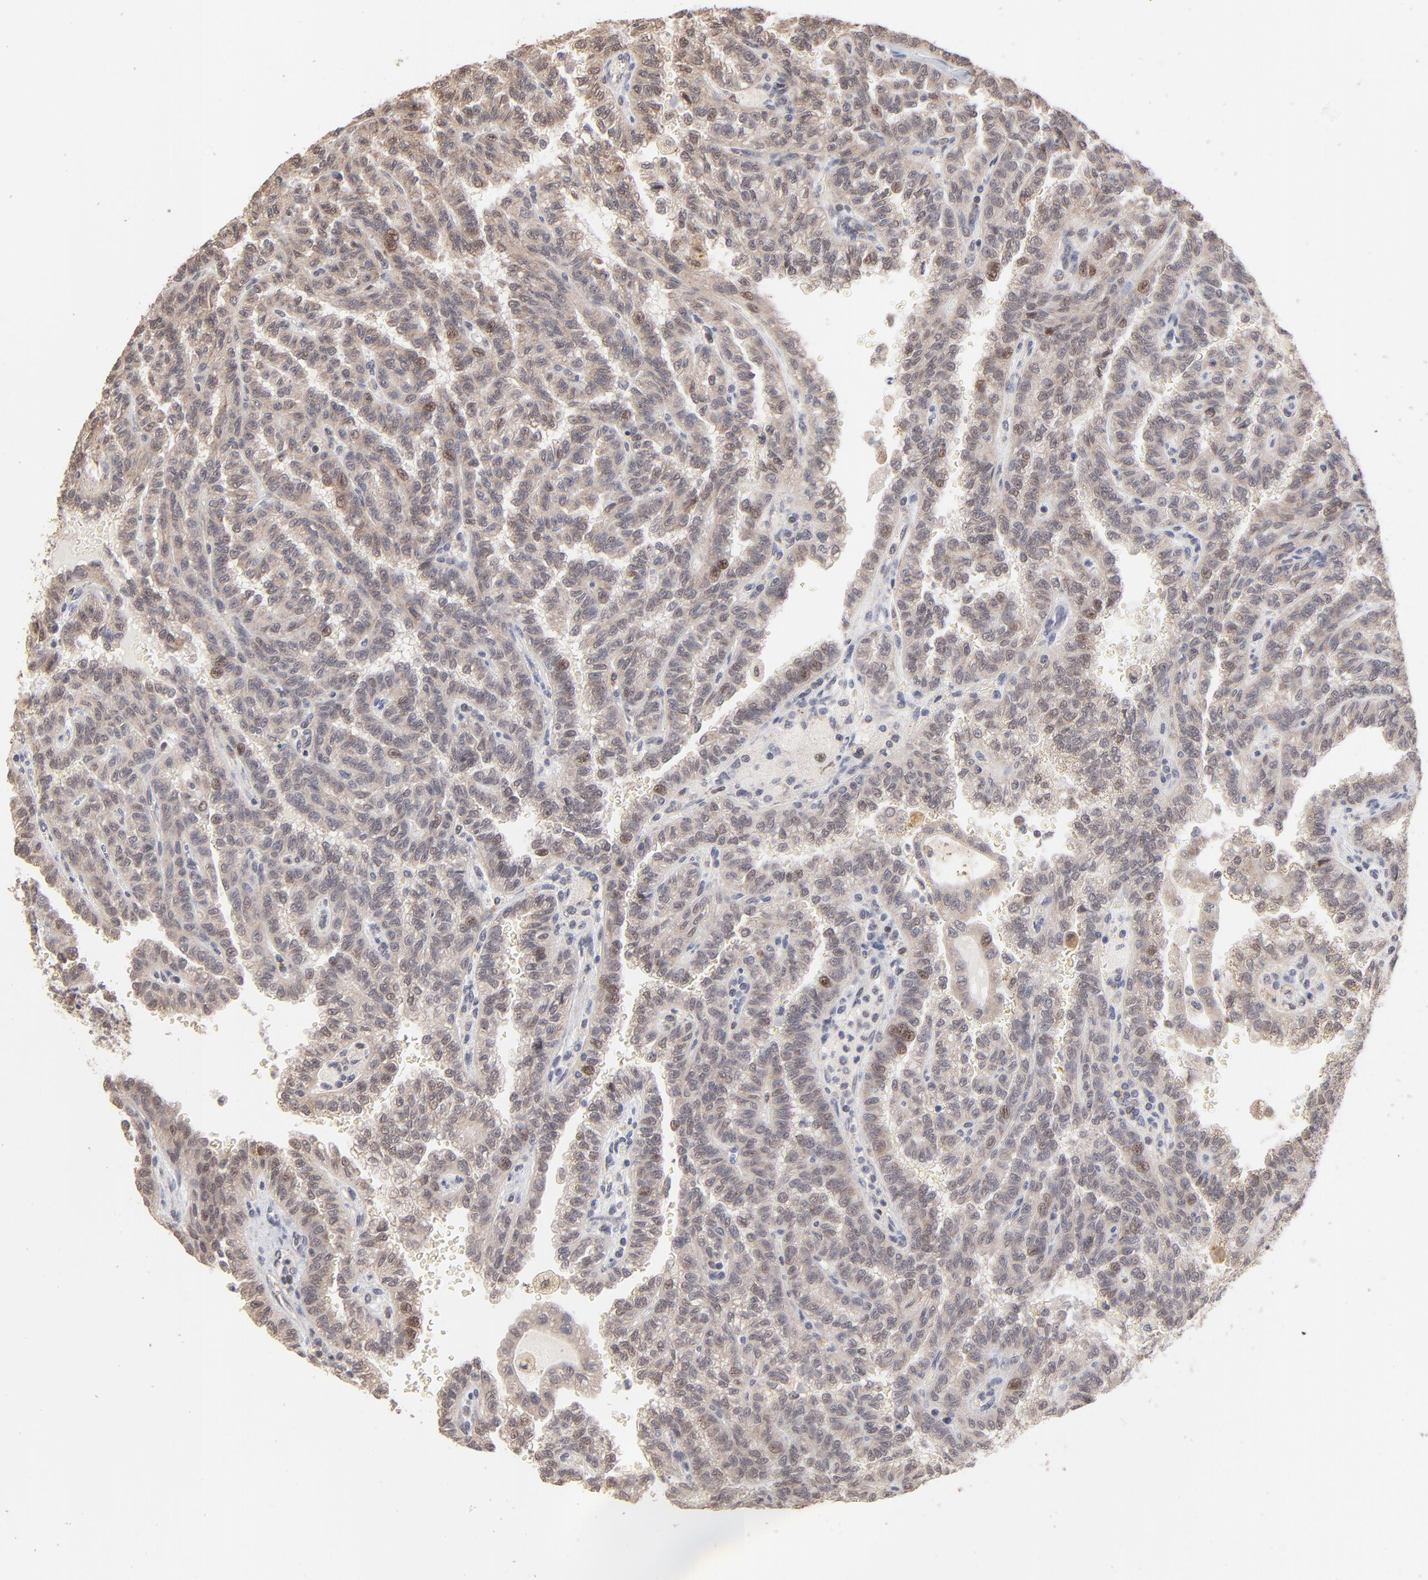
{"staining": {"intensity": "moderate", "quantity": "<25%", "location": "nuclear"}, "tissue": "renal cancer", "cell_type": "Tumor cells", "image_type": "cancer", "snomed": [{"axis": "morphology", "description": "Inflammation, NOS"}, {"axis": "morphology", "description": "Adenocarcinoma, NOS"}, {"axis": "topography", "description": "Kidney"}], "caption": "Renal cancer (adenocarcinoma) stained with a protein marker demonstrates moderate staining in tumor cells.", "gene": "MSL2", "patient": {"sex": "male", "age": 68}}